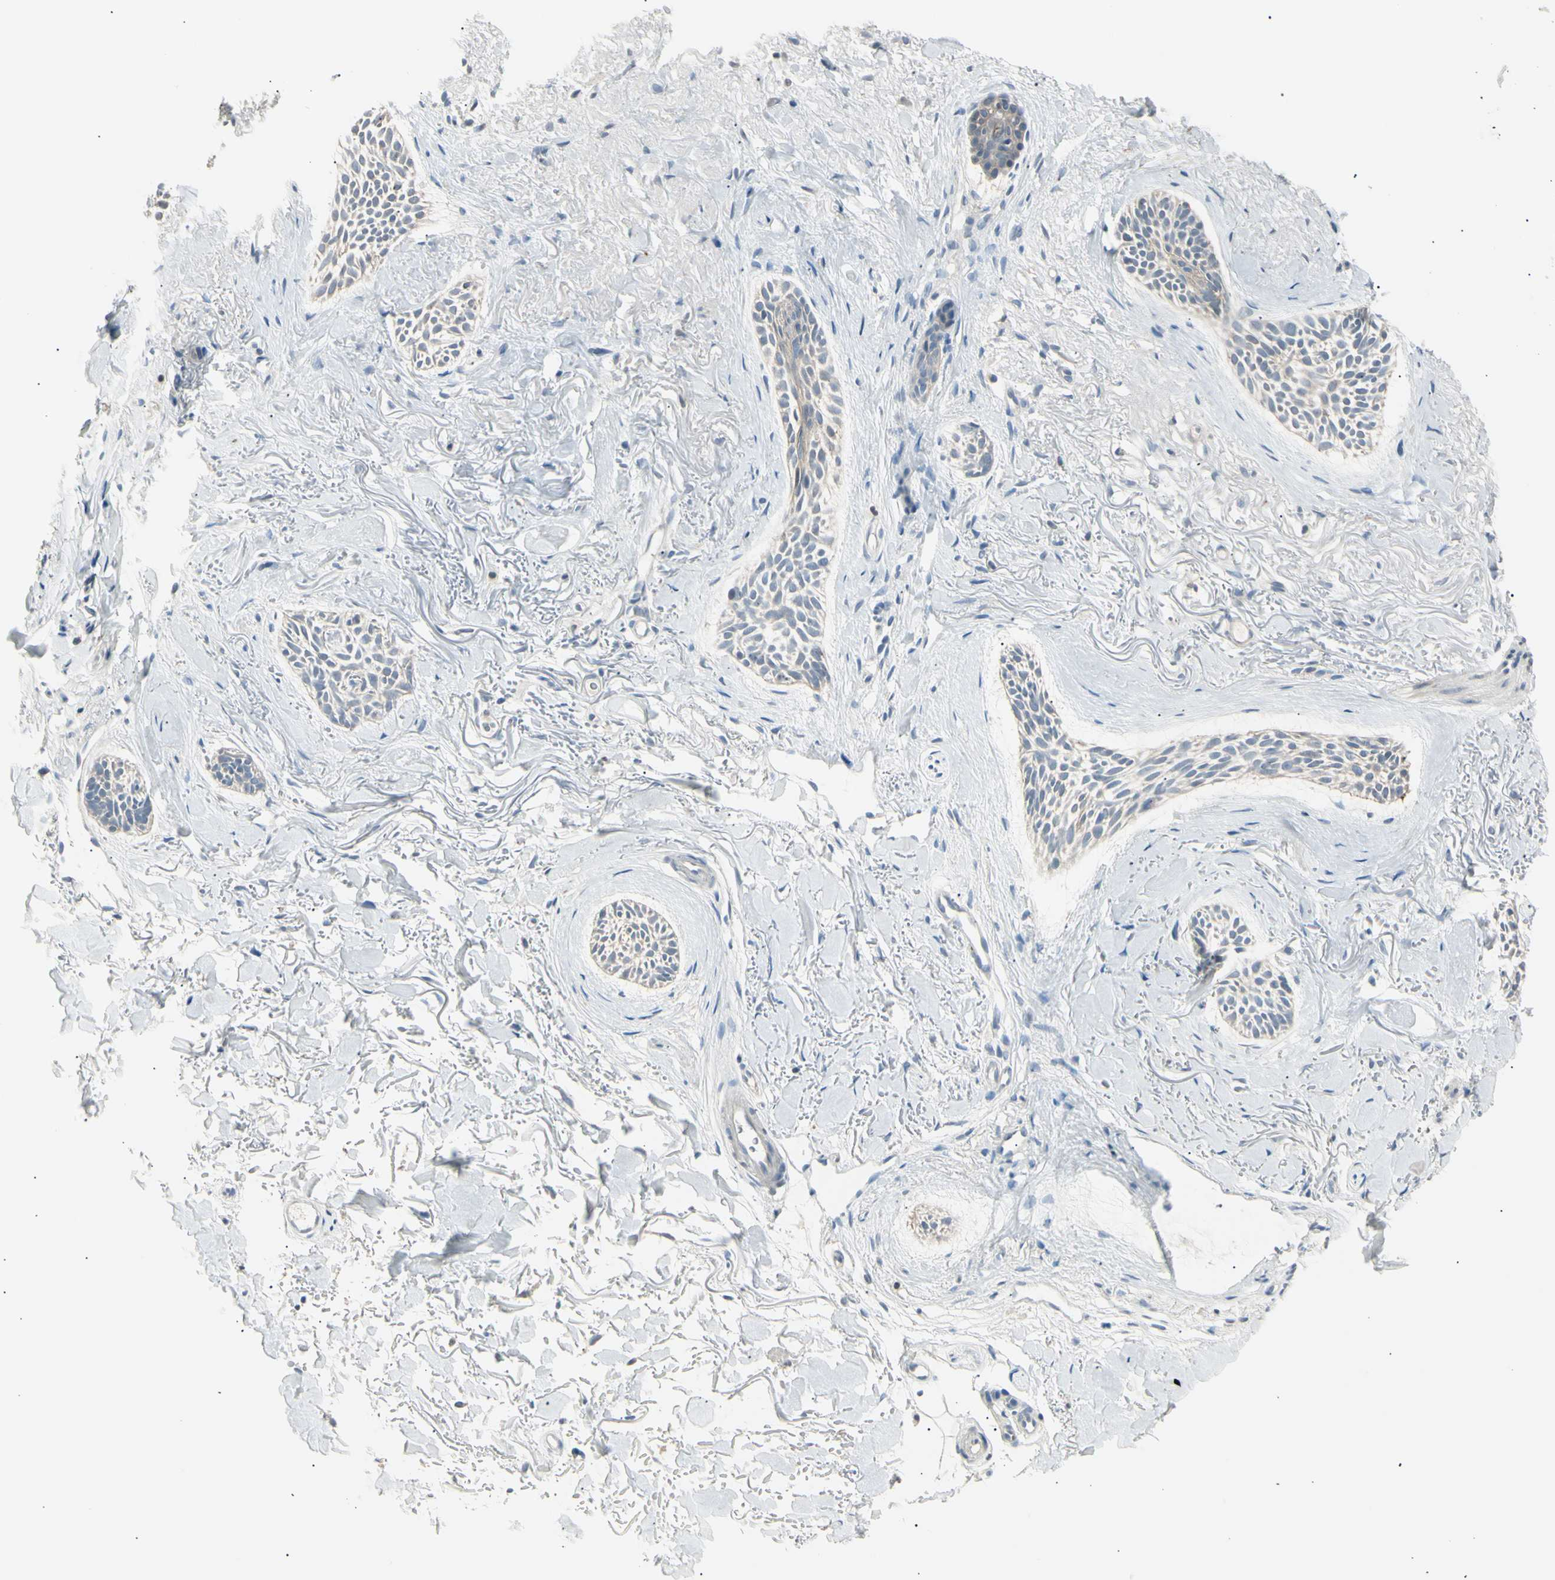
{"staining": {"intensity": "weak", "quantity": "<25%", "location": "cytoplasmic/membranous"}, "tissue": "skin cancer", "cell_type": "Tumor cells", "image_type": "cancer", "snomed": [{"axis": "morphology", "description": "Normal tissue, NOS"}, {"axis": "morphology", "description": "Basal cell carcinoma"}, {"axis": "topography", "description": "Skin"}], "caption": "Basal cell carcinoma (skin) was stained to show a protein in brown. There is no significant expression in tumor cells.", "gene": "LHPP", "patient": {"sex": "female", "age": 84}}